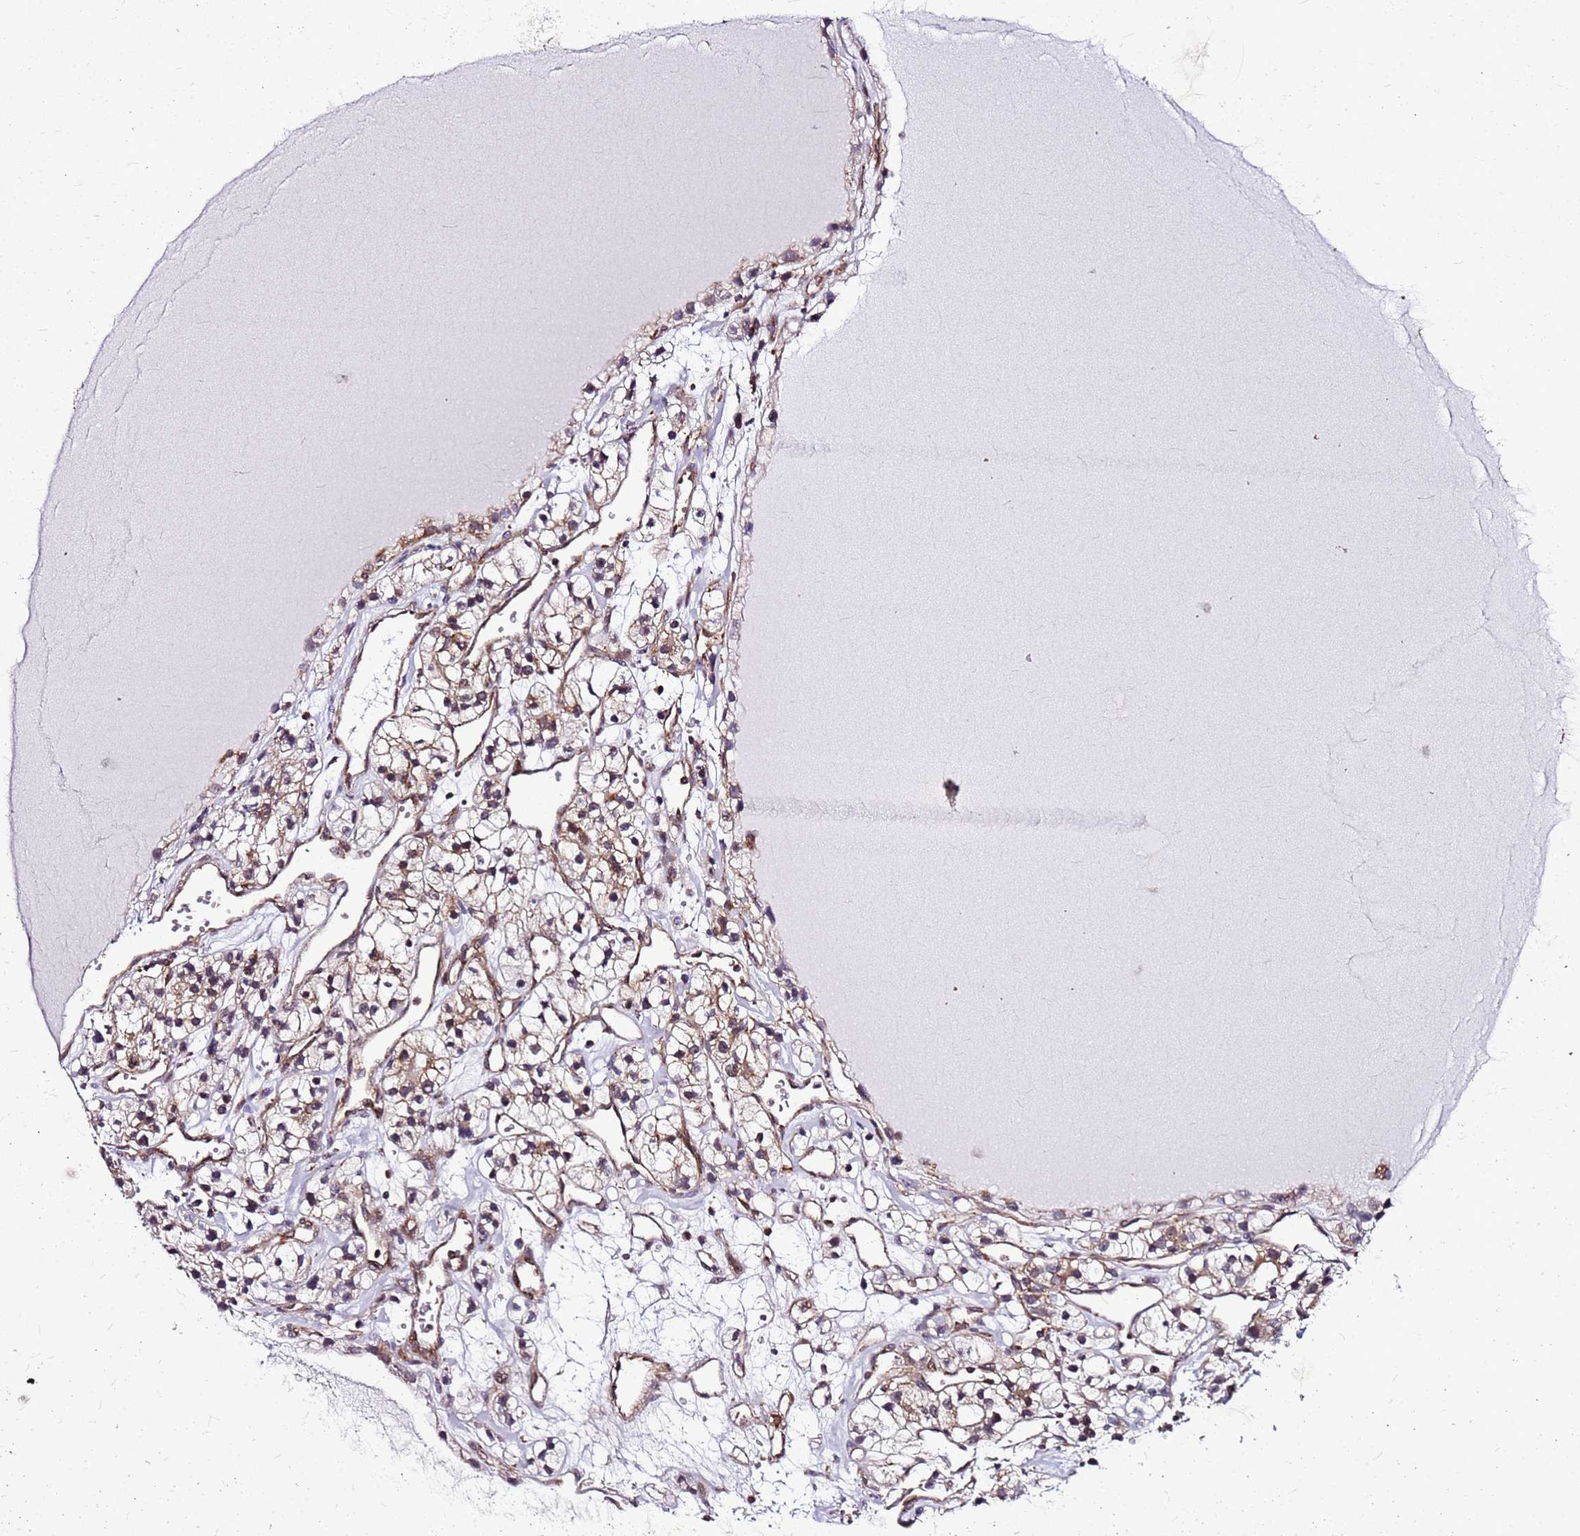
{"staining": {"intensity": "moderate", "quantity": ">75%", "location": "cytoplasmic/membranous,nuclear"}, "tissue": "renal cancer", "cell_type": "Tumor cells", "image_type": "cancer", "snomed": [{"axis": "morphology", "description": "Adenocarcinoma, NOS"}, {"axis": "topography", "description": "Kidney"}], "caption": "An image showing moderate cytoplasmic/membranous and nuclear positivity in about >75% of tumor cells in adenocarcinoma (renal), as visualized by brown immunohistochemical staining.", "gene": "OR51T1", "patient": {"sex": "female", "age": 57}}